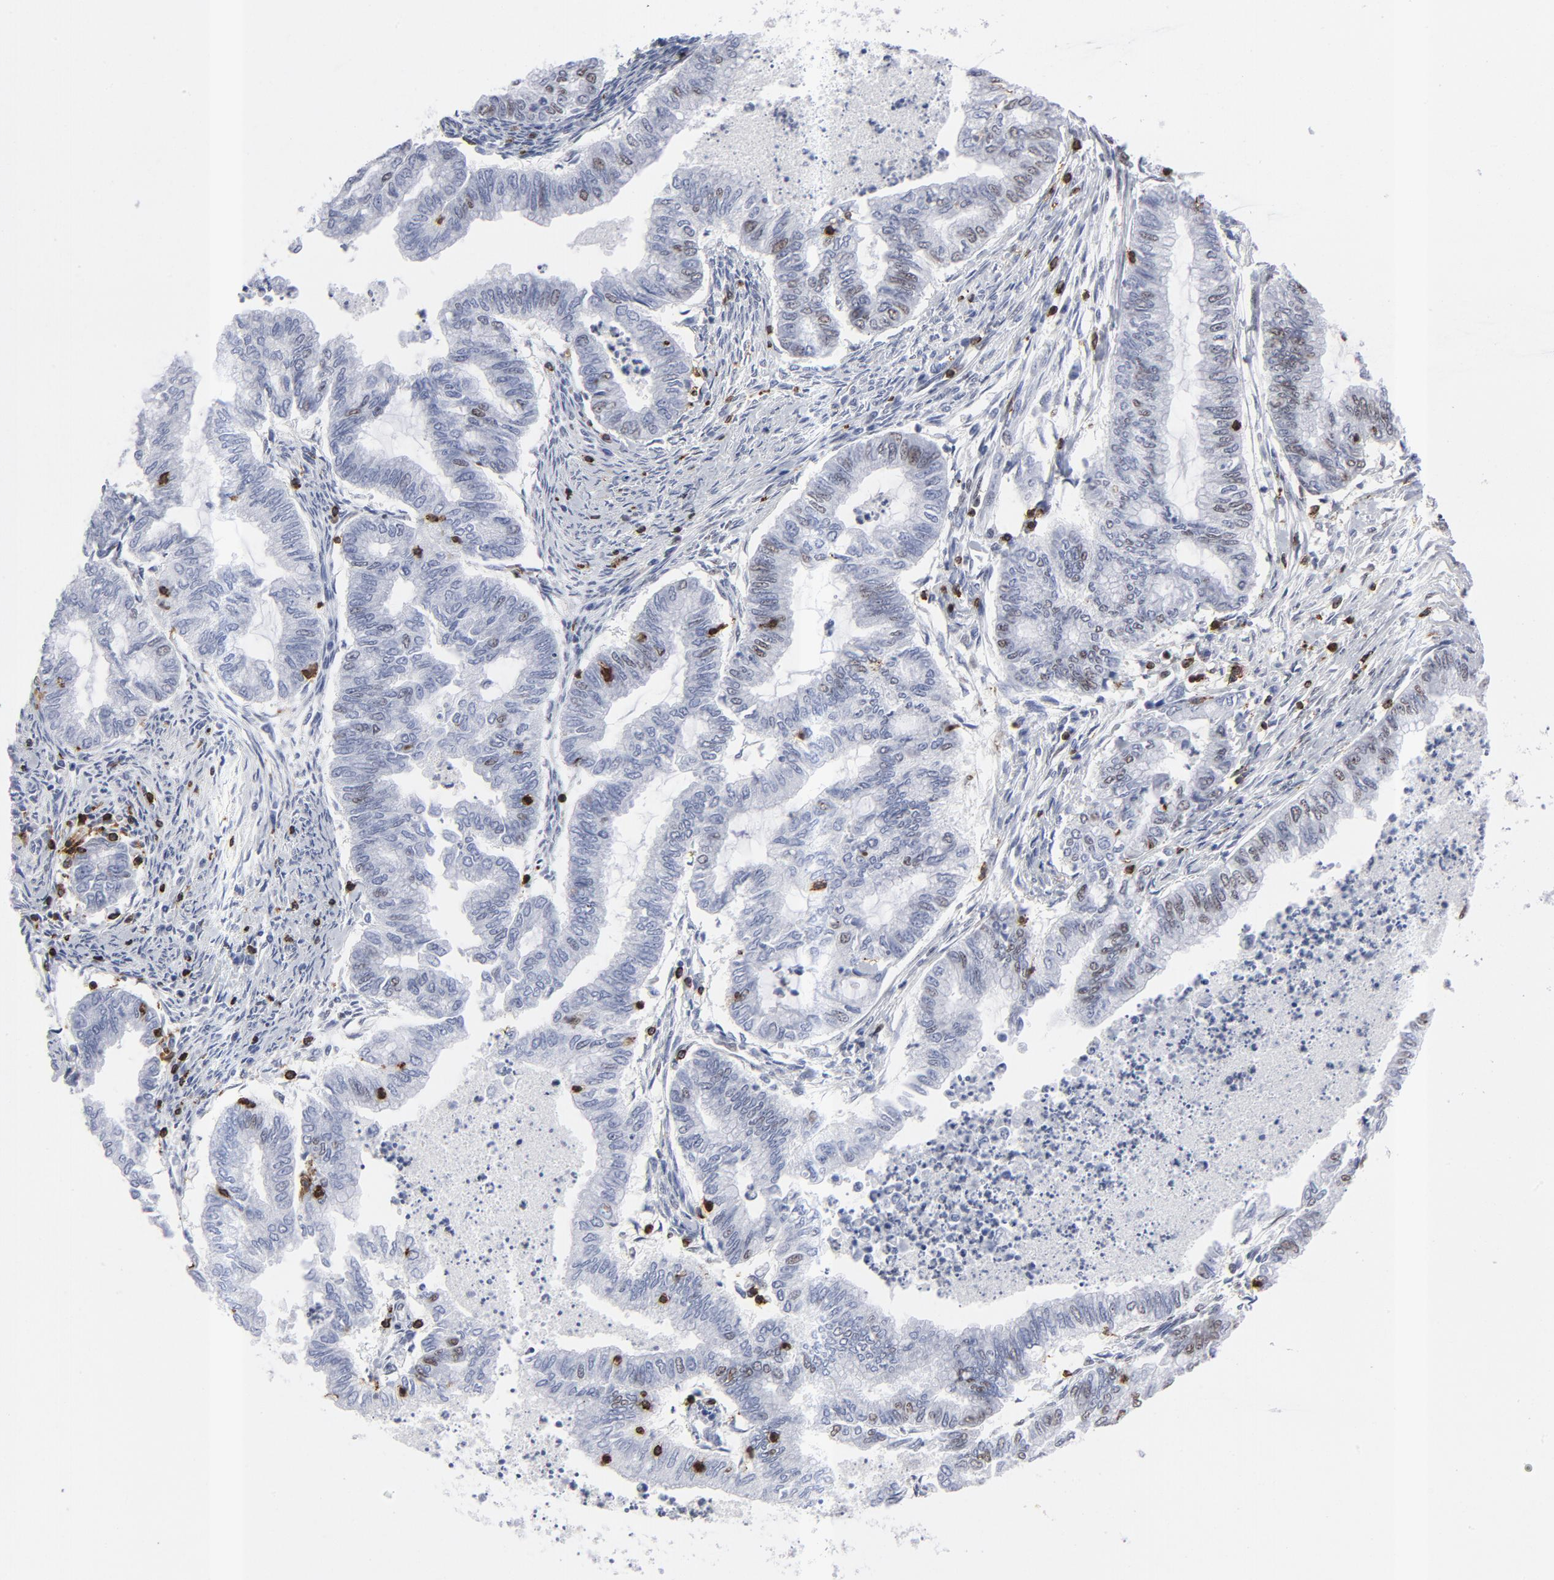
{"staining": {"intensity": "weak", "quantity": "<25%", "location": "nuclear"}, "tissue": "endometrial cancer", "cell_type": "Tumor cells", "image_type": "cancer", "snomed": [{"axis": "morphology", "description": "Adenocarcinoma, NOS"}, {"axis": "topography", "description": "Endometrium"}], "caption": "There is no significant staining in tumor cells of adenocarcinoma (endometrial).", "gene": "CD2", "patient": {"sex": "female", "age": 79}}